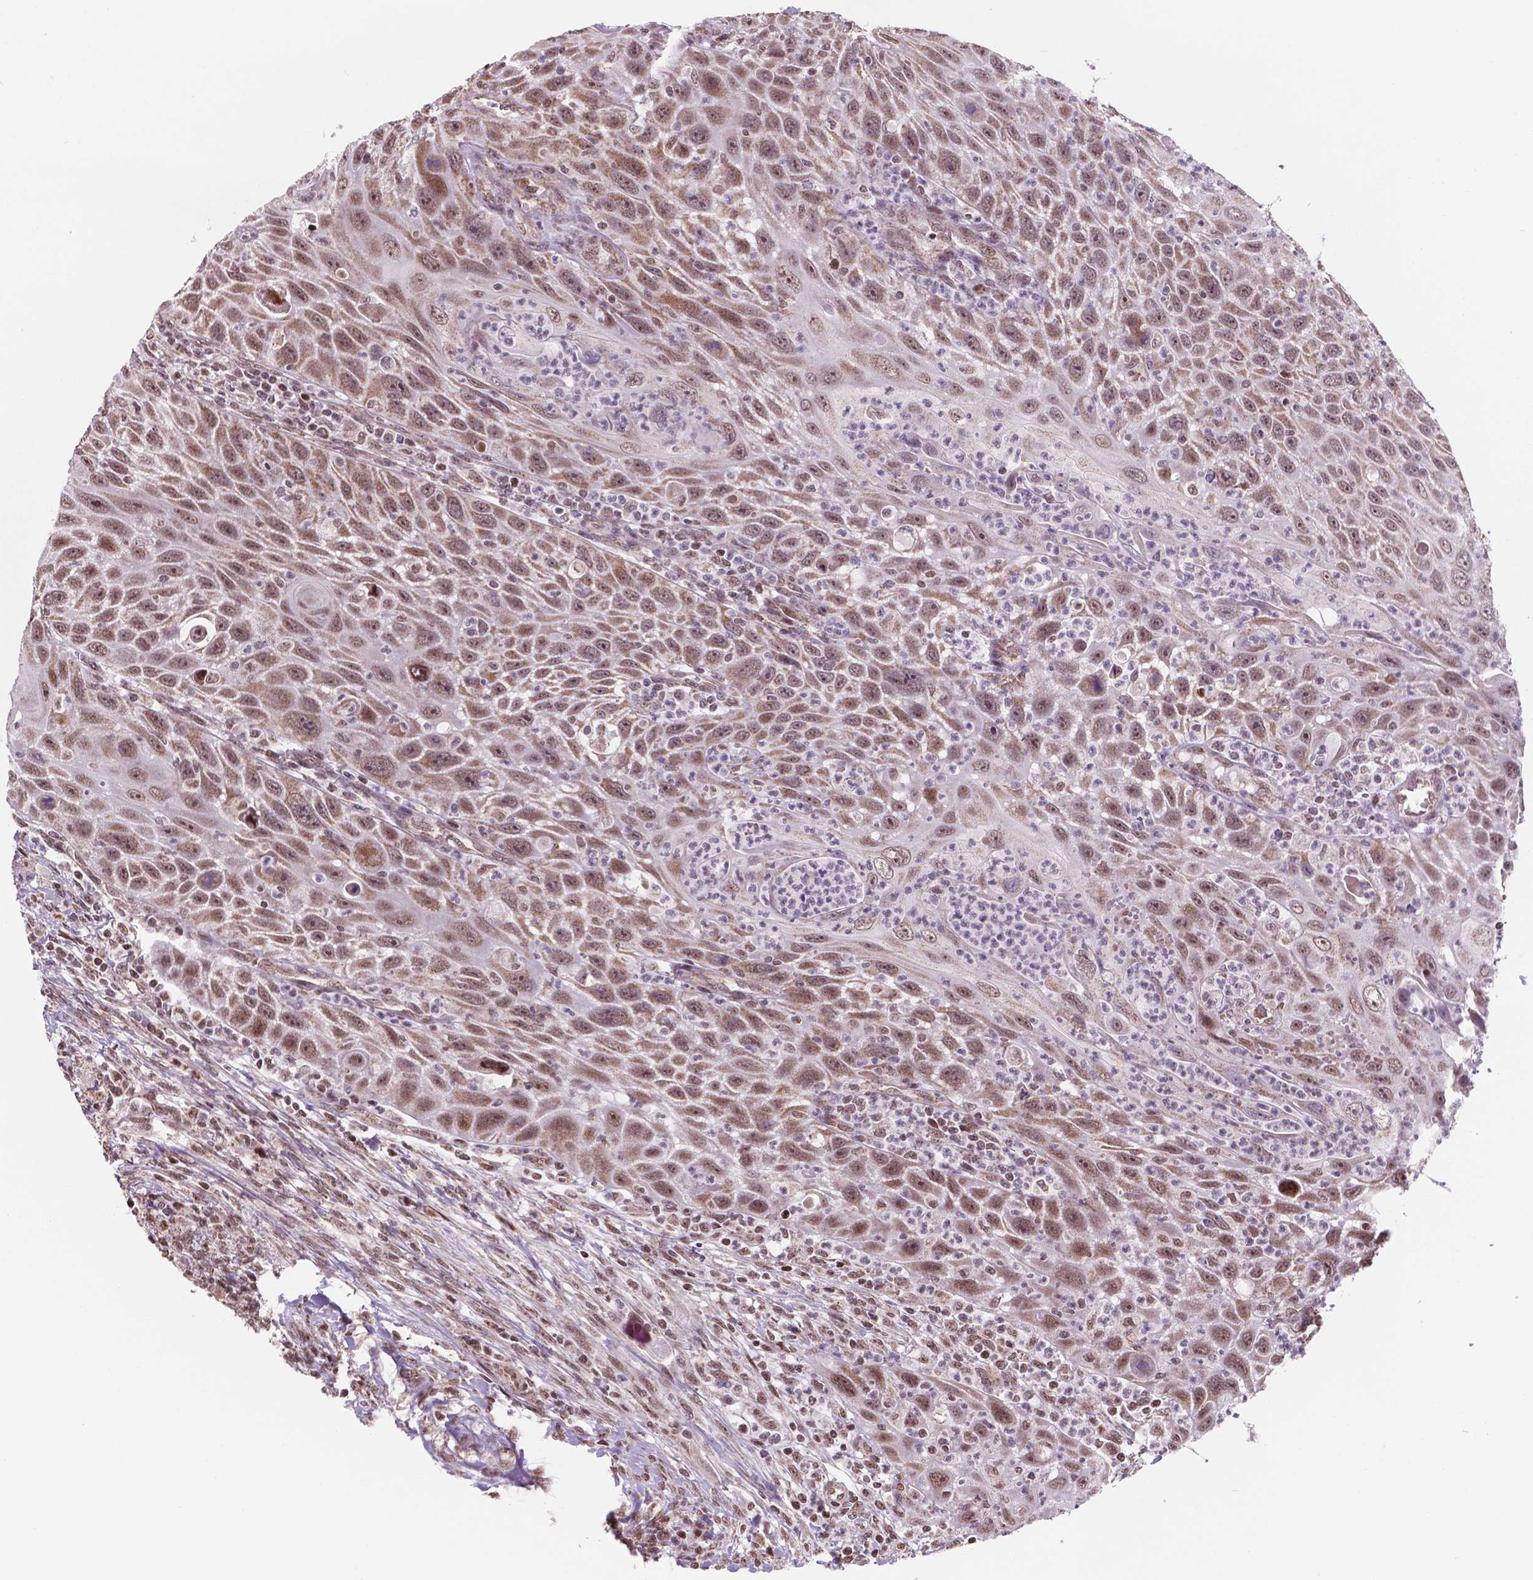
{"staining": {"intensity": "moderate", "quantity": ">75%", "location": "cytoplasmic/membranous,nuclear"}, "tissue": "head and neck cancer", "cell_type": "Tumor cells", "image_type": "cancer", "snomed": [{"axis": "morphology", "description": "Squamous cell carcinoma, NOS"}, {"axis": "topography", "description": "Head-Neck"}], "caption": "Immunohistochemistry (IHC) staining of head and neck squamous cell carcinoma, which demonstrates medium levels of moderate cytoplasmic/membranous and nuclear staining in about >75% of tumor cells indicating moderate cytoplasmic/membranous and nuclear protein positivity. The staining was performed using DAB (brown) for protein detection and nuclei were counterstained in hematoxylin (blue).", "gene": "NDUFA10", "patient": {"sex": "male", "age": 69}}